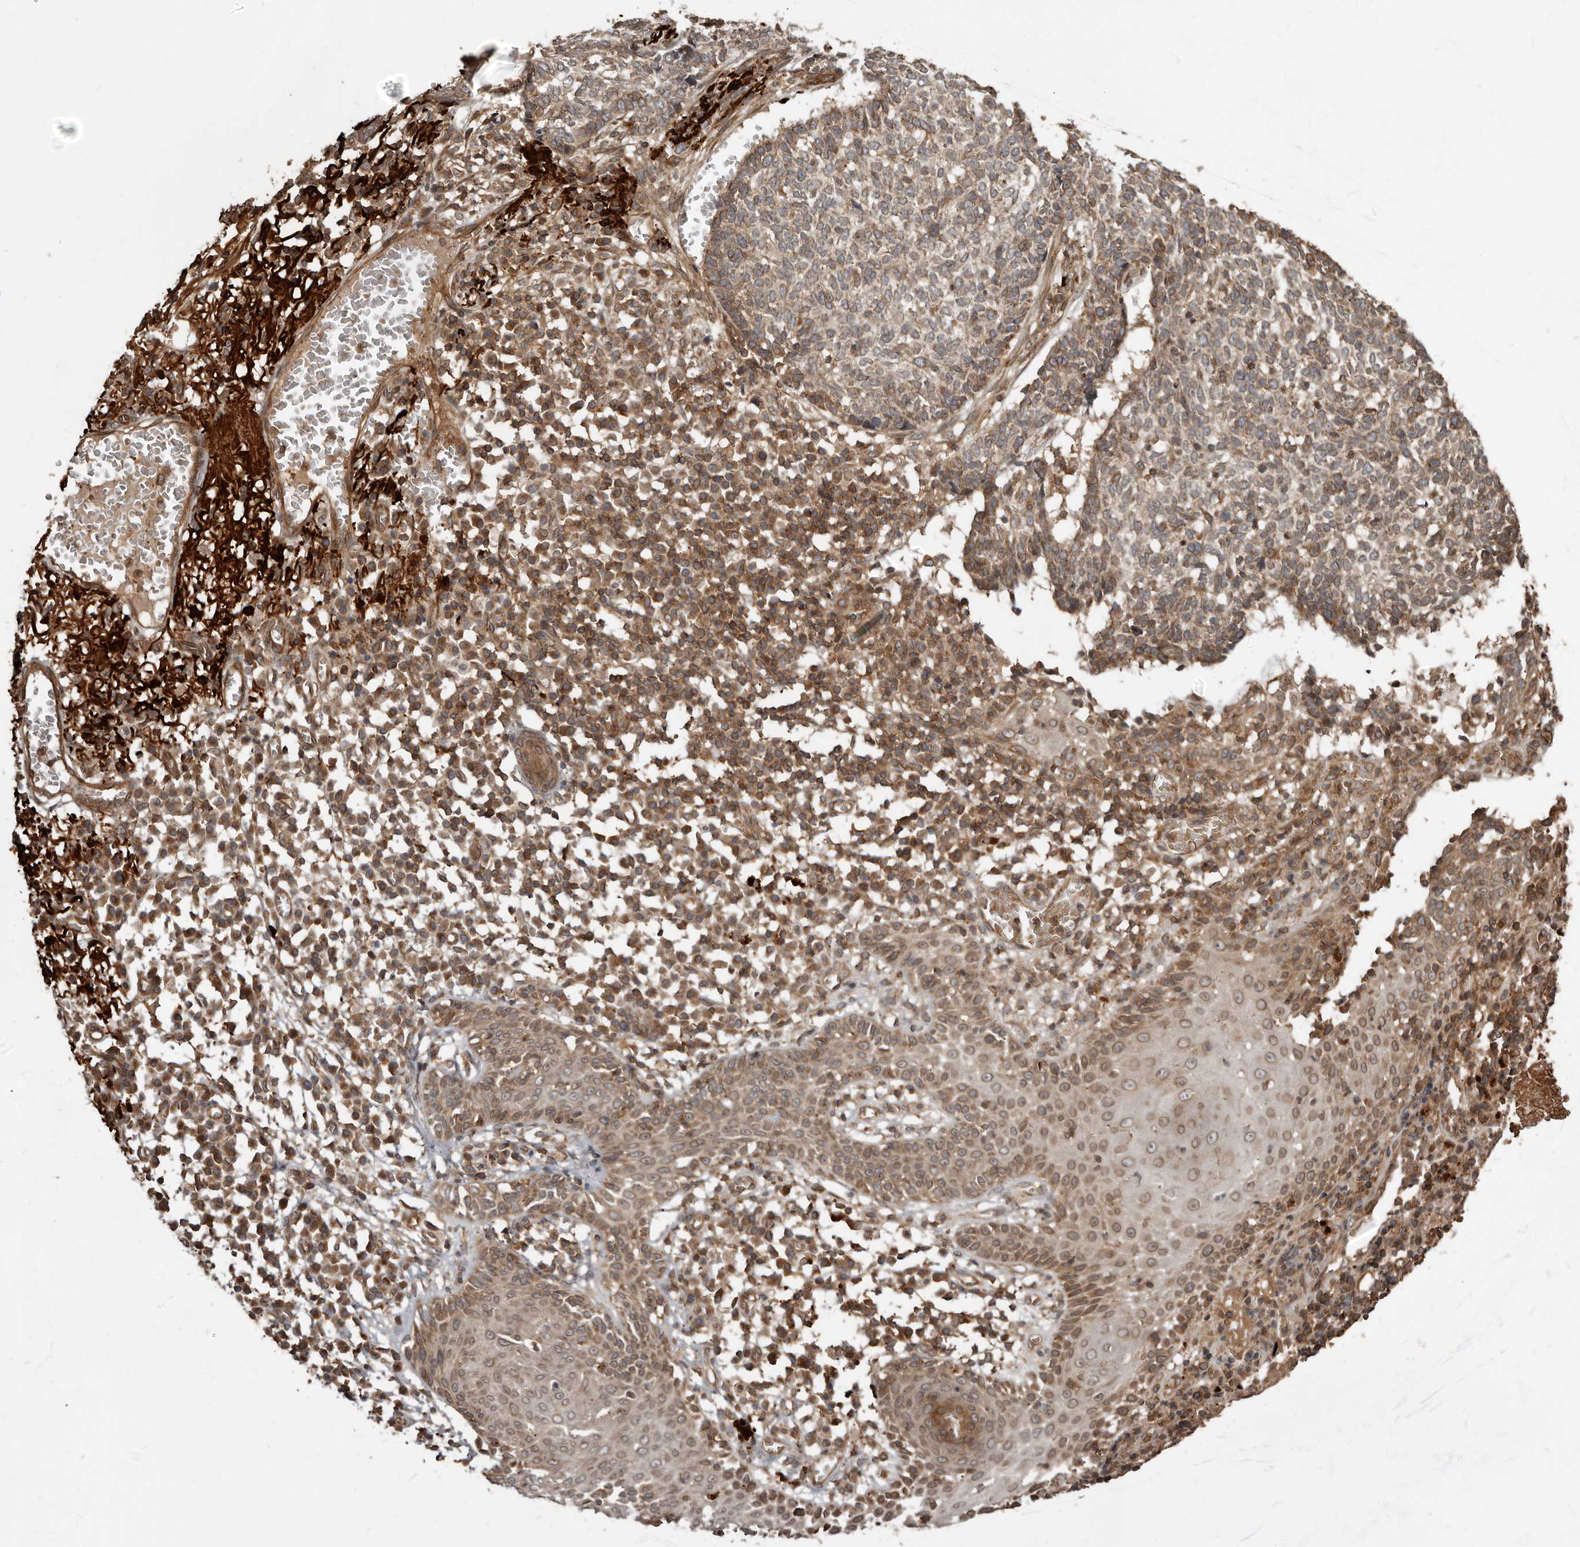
{"staining": {"intensity": "moderate", "quantity": ">75%", "location": "cytoplasmic/membranous,nuclear"}, "tissue": "skin cancer", "cell_type": "Tumor cells", "image_type": "cancer", "snomed": [{"axis": "morphology", "description": "Basal cell carcinoma"}, {"axis": "topography", "description": "Skin"}], "caption": "Immunohistochemical staining of skin cancer (basal cell carcinoma) reveals moderate cytoplasmic/membranous and nuclear protein positivity in approximately >75% of tumor cells.", "gene": "STK36", "patient": {"sex": "male", "age": 85}}